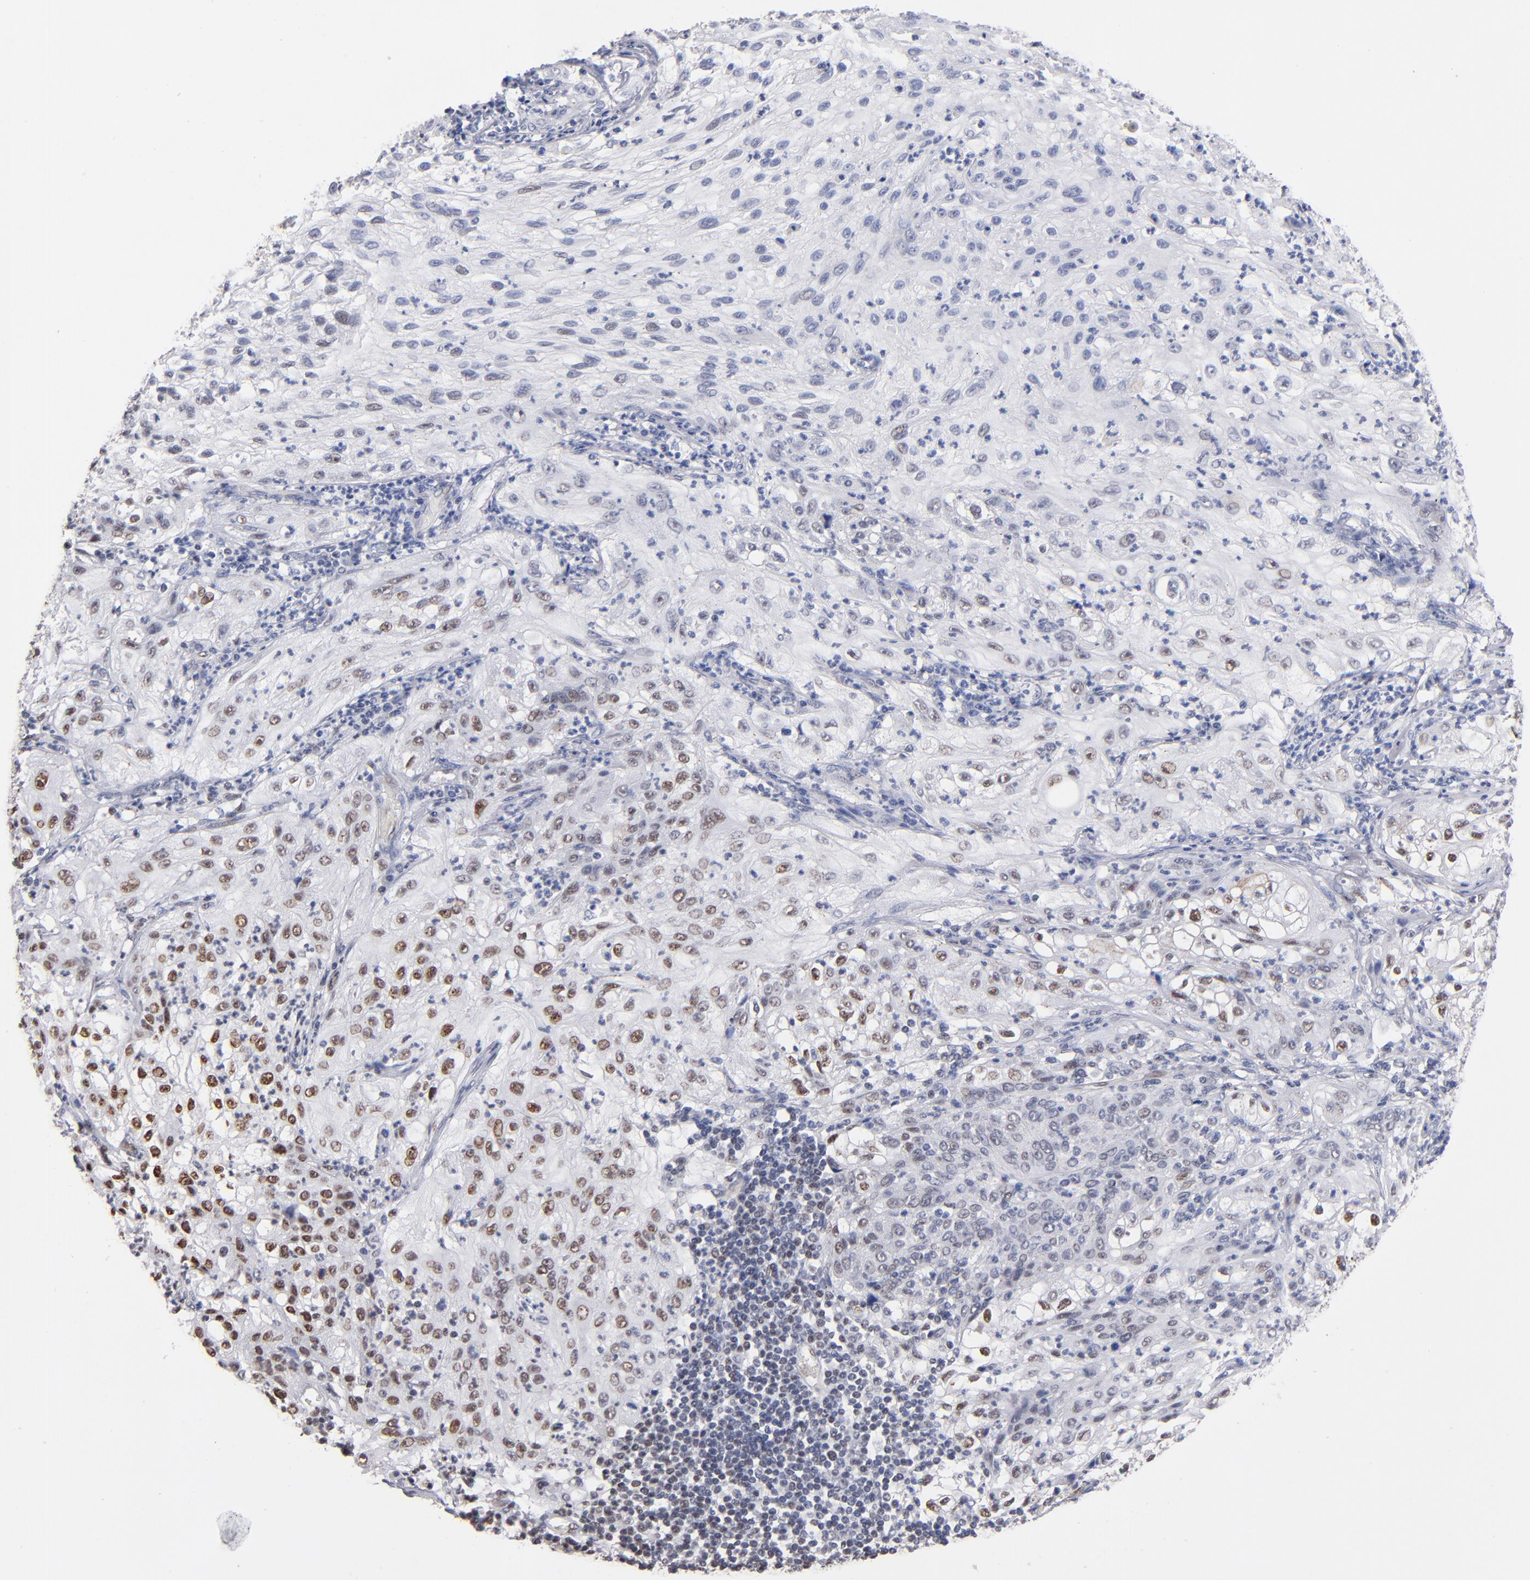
{"staining": {"intensity": "weak", "quantity": "<25%", "location": "nuclear"}, "tissue": "lung cancer", "cell_type": "Tumor cells", "image_type": "cancer", "snomed": [{"axis": "morphology", "description": "Inflammation, NOS"}, {"axis": "morphology", "description": "Squamous cell carcinoma, NOS"}, {"axis": "topography", "description": "Lymph node"}, {"axis": "topography", "description": "Soft tissue"}, {"axis": "topography", "description": "Lung"}], "caption": "This is a image of immunohistochemistry (IHC) staining of lung squamous cell carcinoma, which shows no positivity in tumor cells. Brightfield microscopy of immunohistochemistry (IHC) stained with DAB (3,3'-diaminobenzidine) (brown) and hematoxylin (blue), captured at high magnification.", "gene": "MN1", "patient": {"sex": "male", "age": 66}}